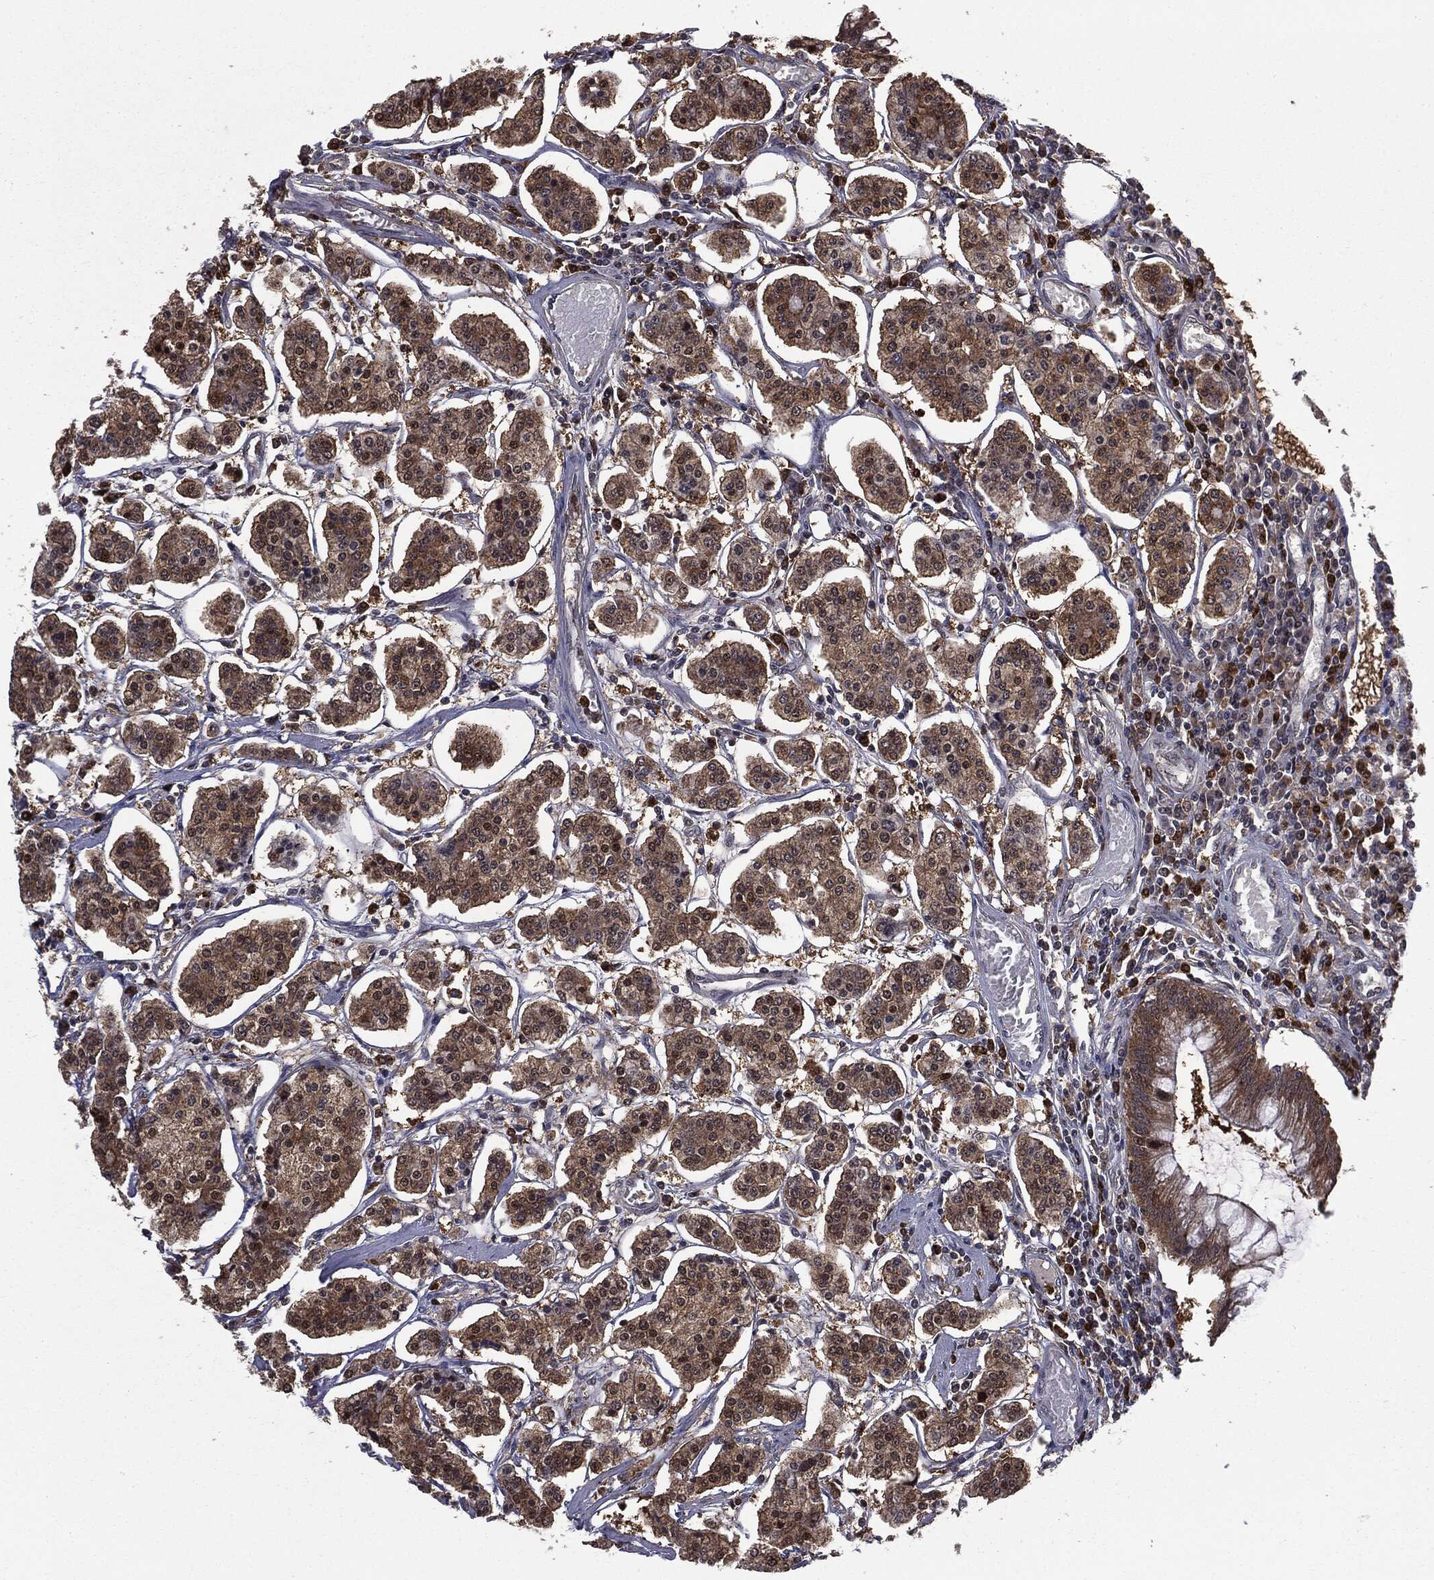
{"staining": {"intensity": "weak", "quantity": ">75%", "location": "cytoplasmic/membranous"}, "tissue": "carcinoid", "cell_type": "Tumor cells", "image_type": "cancer", "snomed": [{"axis": "morphology", "description": "Carcinoid, malignant, NOS"}, {"axis": "topography", "description": "Small intestine"}], "caption": "The immunohistochemical stain highlights weak cytoplasmic/membranous expression in tumor cells of carcinoid tissue.", "gene": "GPI", "patient": {"sex": "female", "age": 65}}